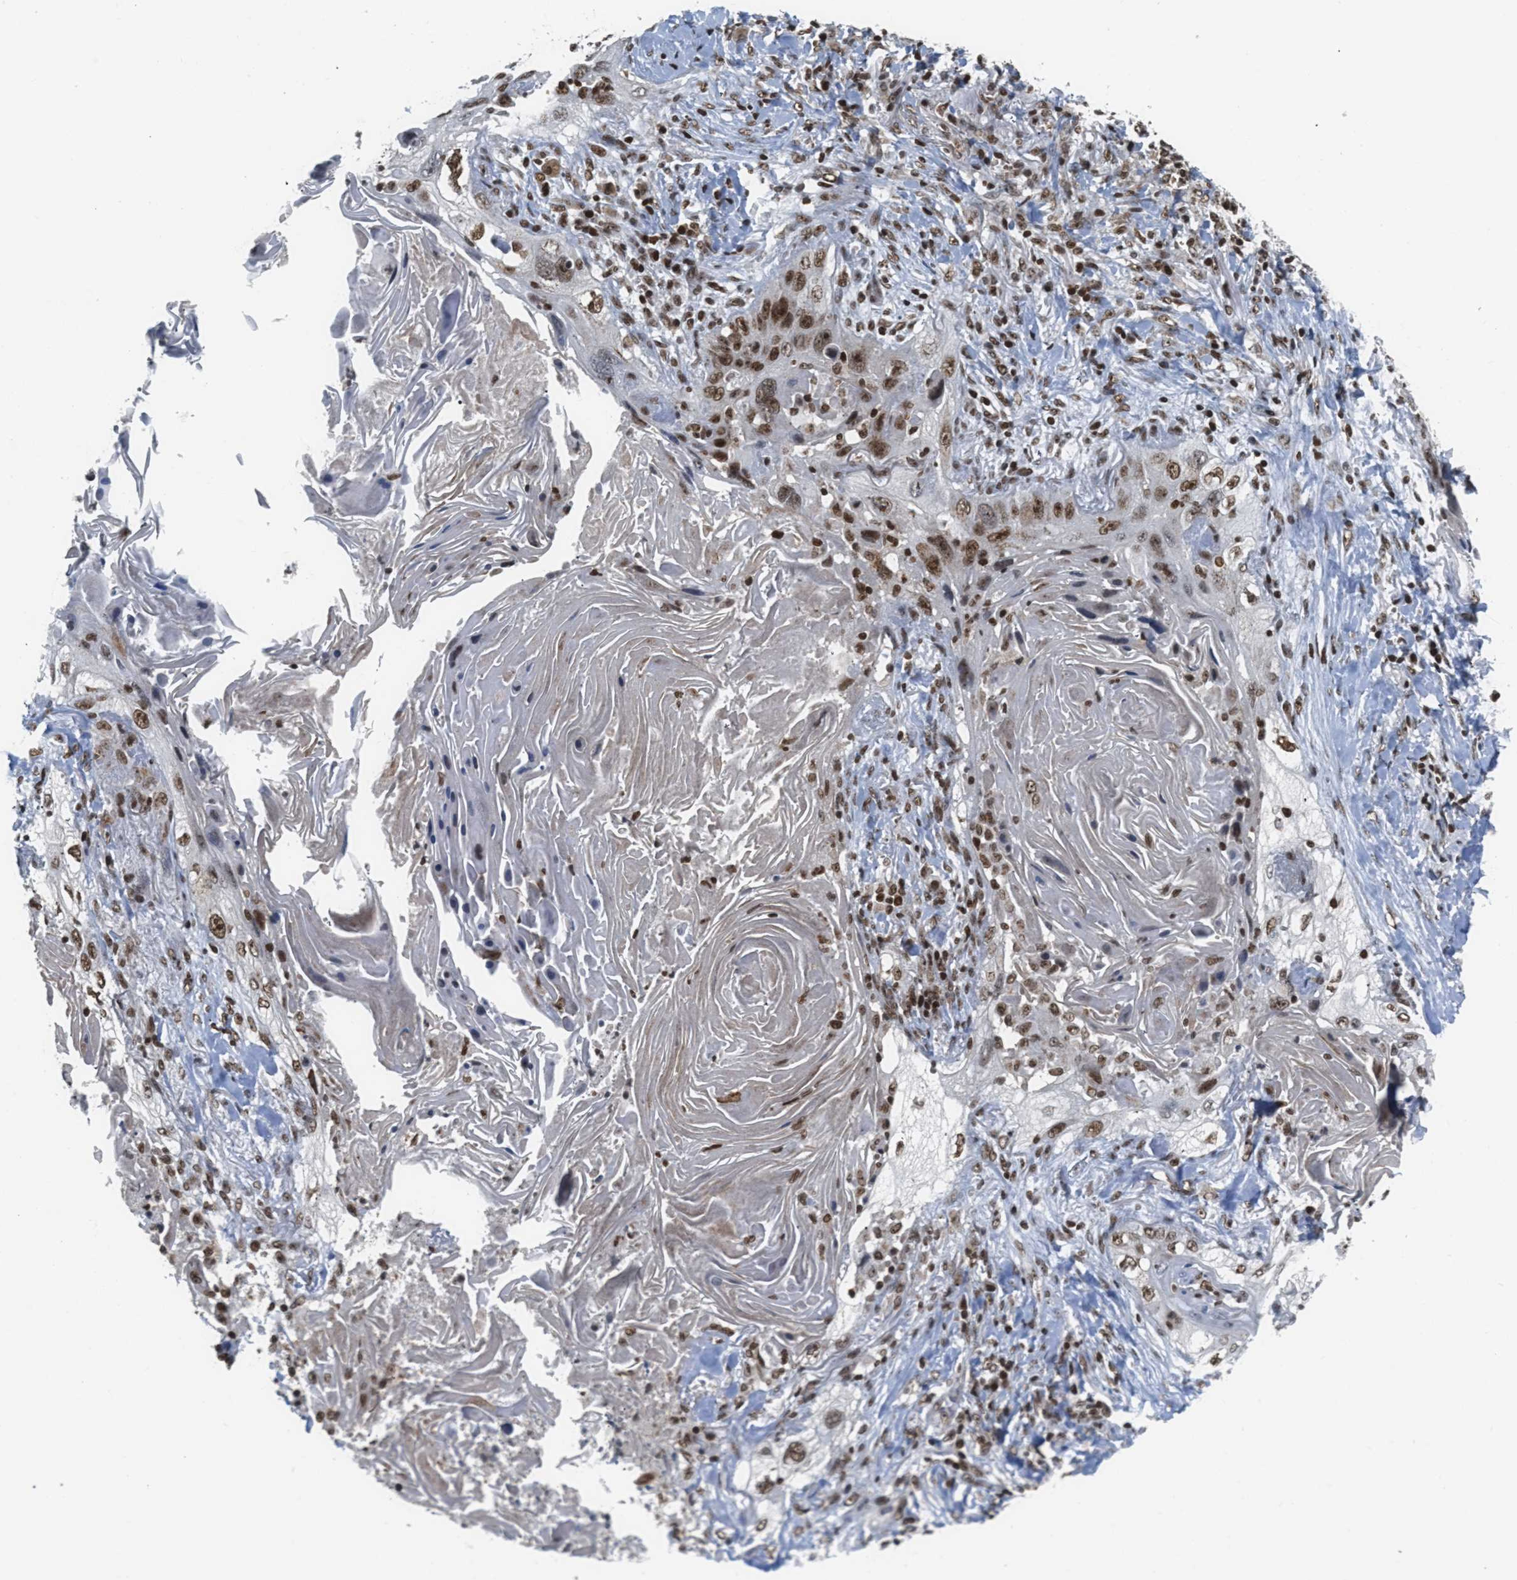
{"staining": {"intensity": "strong", "quantity": ">75%", "location": "nuclear"}, "tissue": "lung cancer", "cell_type": "Tumor cells", "image_type": "cancer", "snomed": [{"axis": "morphology", "description": "Squamous cell carcinoma, NOS"}, {"axis": "topography", "description": "Lung"}], "caption": "An immunohistochemistry photomicrograph of neoplastic tissue is shown. Protein staining in brown shows strong nuclear positivity in lung cancer within tumor cells.", "gene": "RAD51B", "patient": {"sex": "female", "age": 67}}